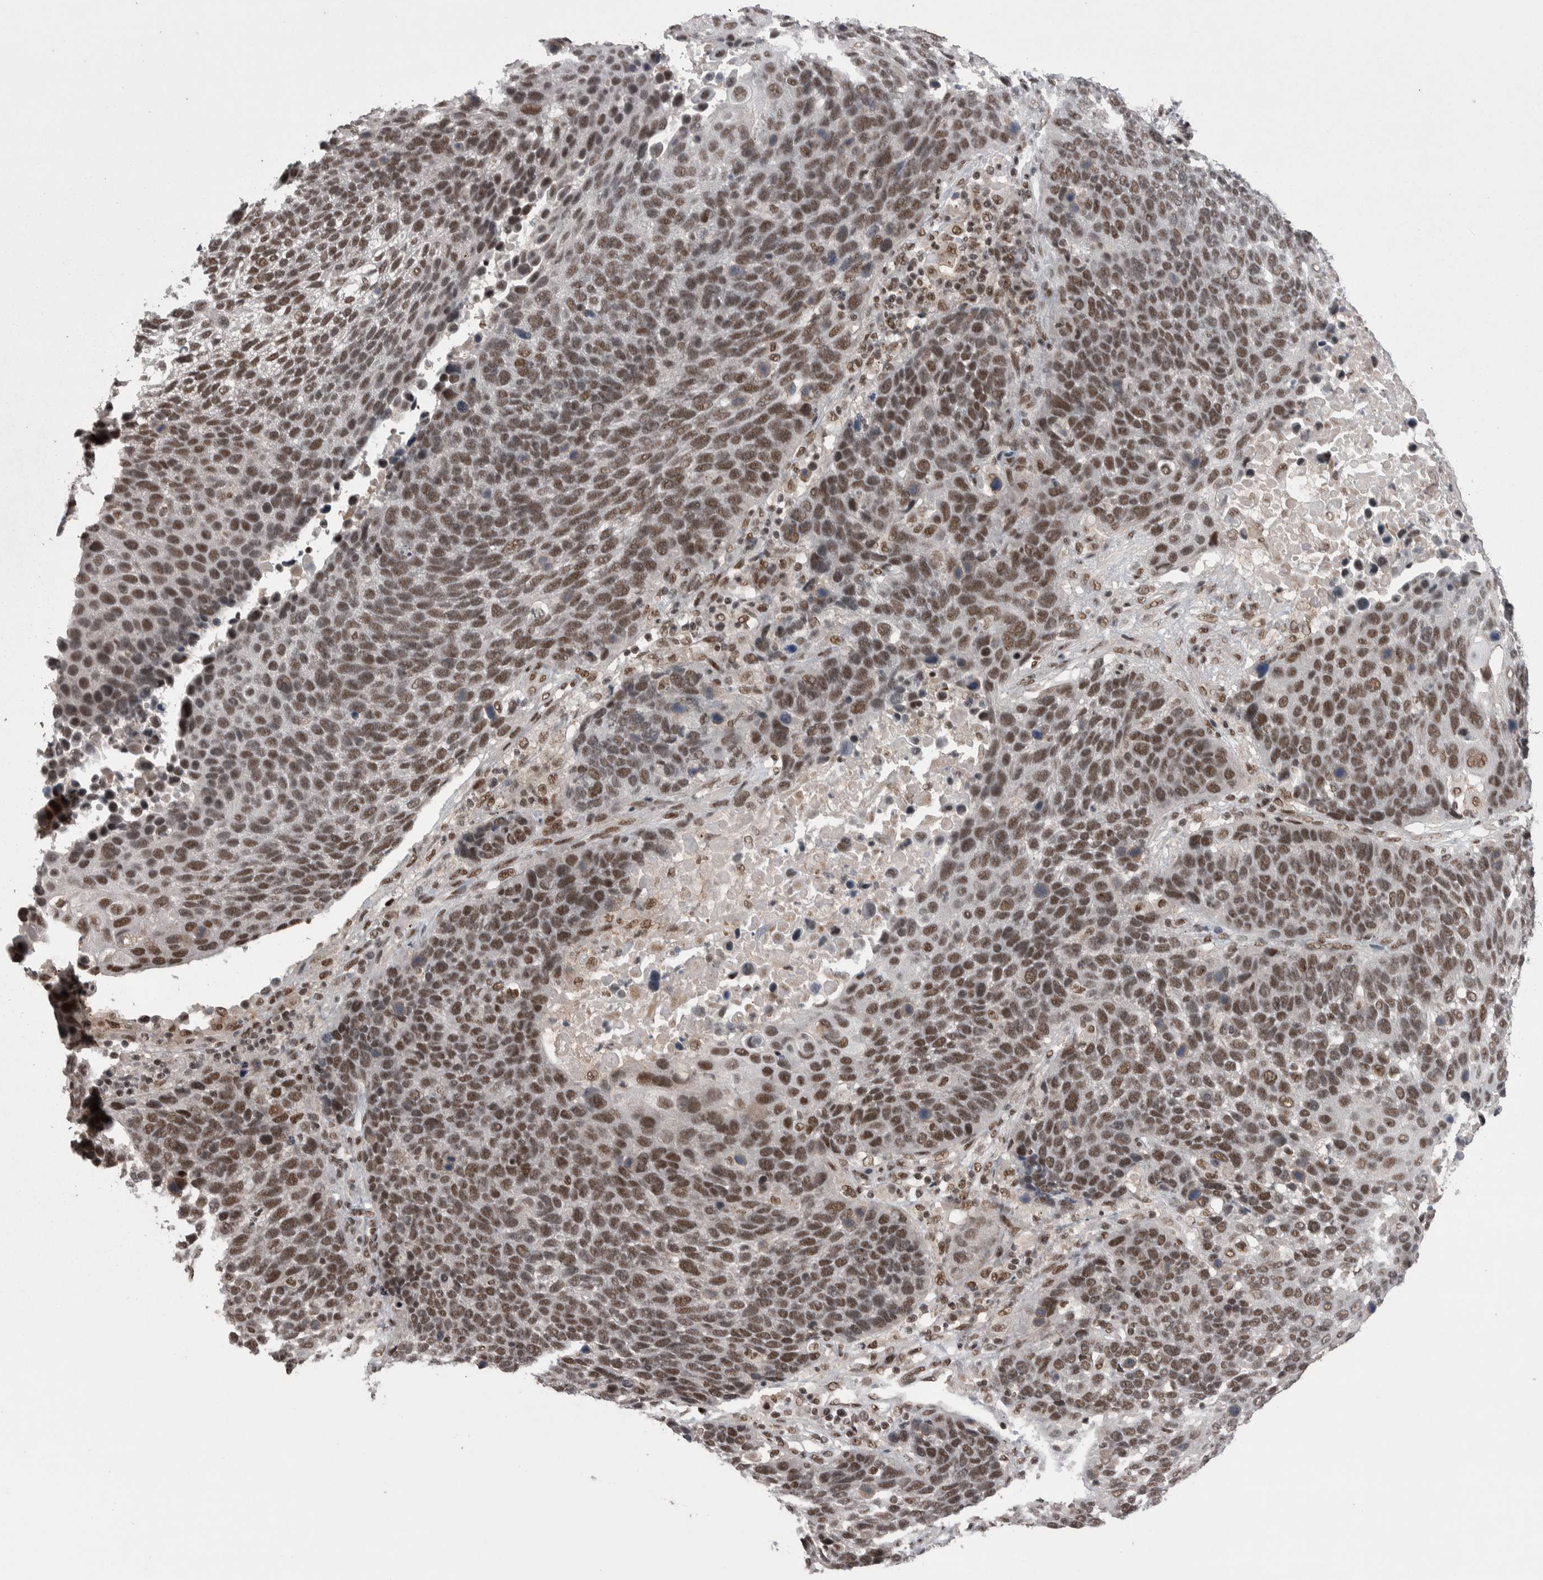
{"staining": {"intensity": "moderate", "quantity": ">75%", "location": "nuclear"}, "tissue": "lung cancer", "cell_type": "Tumor cells", "image_type": "cancer", "snomed": [{"axis": "morphology", "description": "Squamous cell carcinoma, NOS"}, {"axis": "topography", "description": "Lung"}], "caption": "An image of lung squamous cell carcinoma stained for a protein demonstrates moderate nuclear brown staining in tumor cells.", "gene": "DMTF1", "patient": {"sex": "male", "age": 66}}